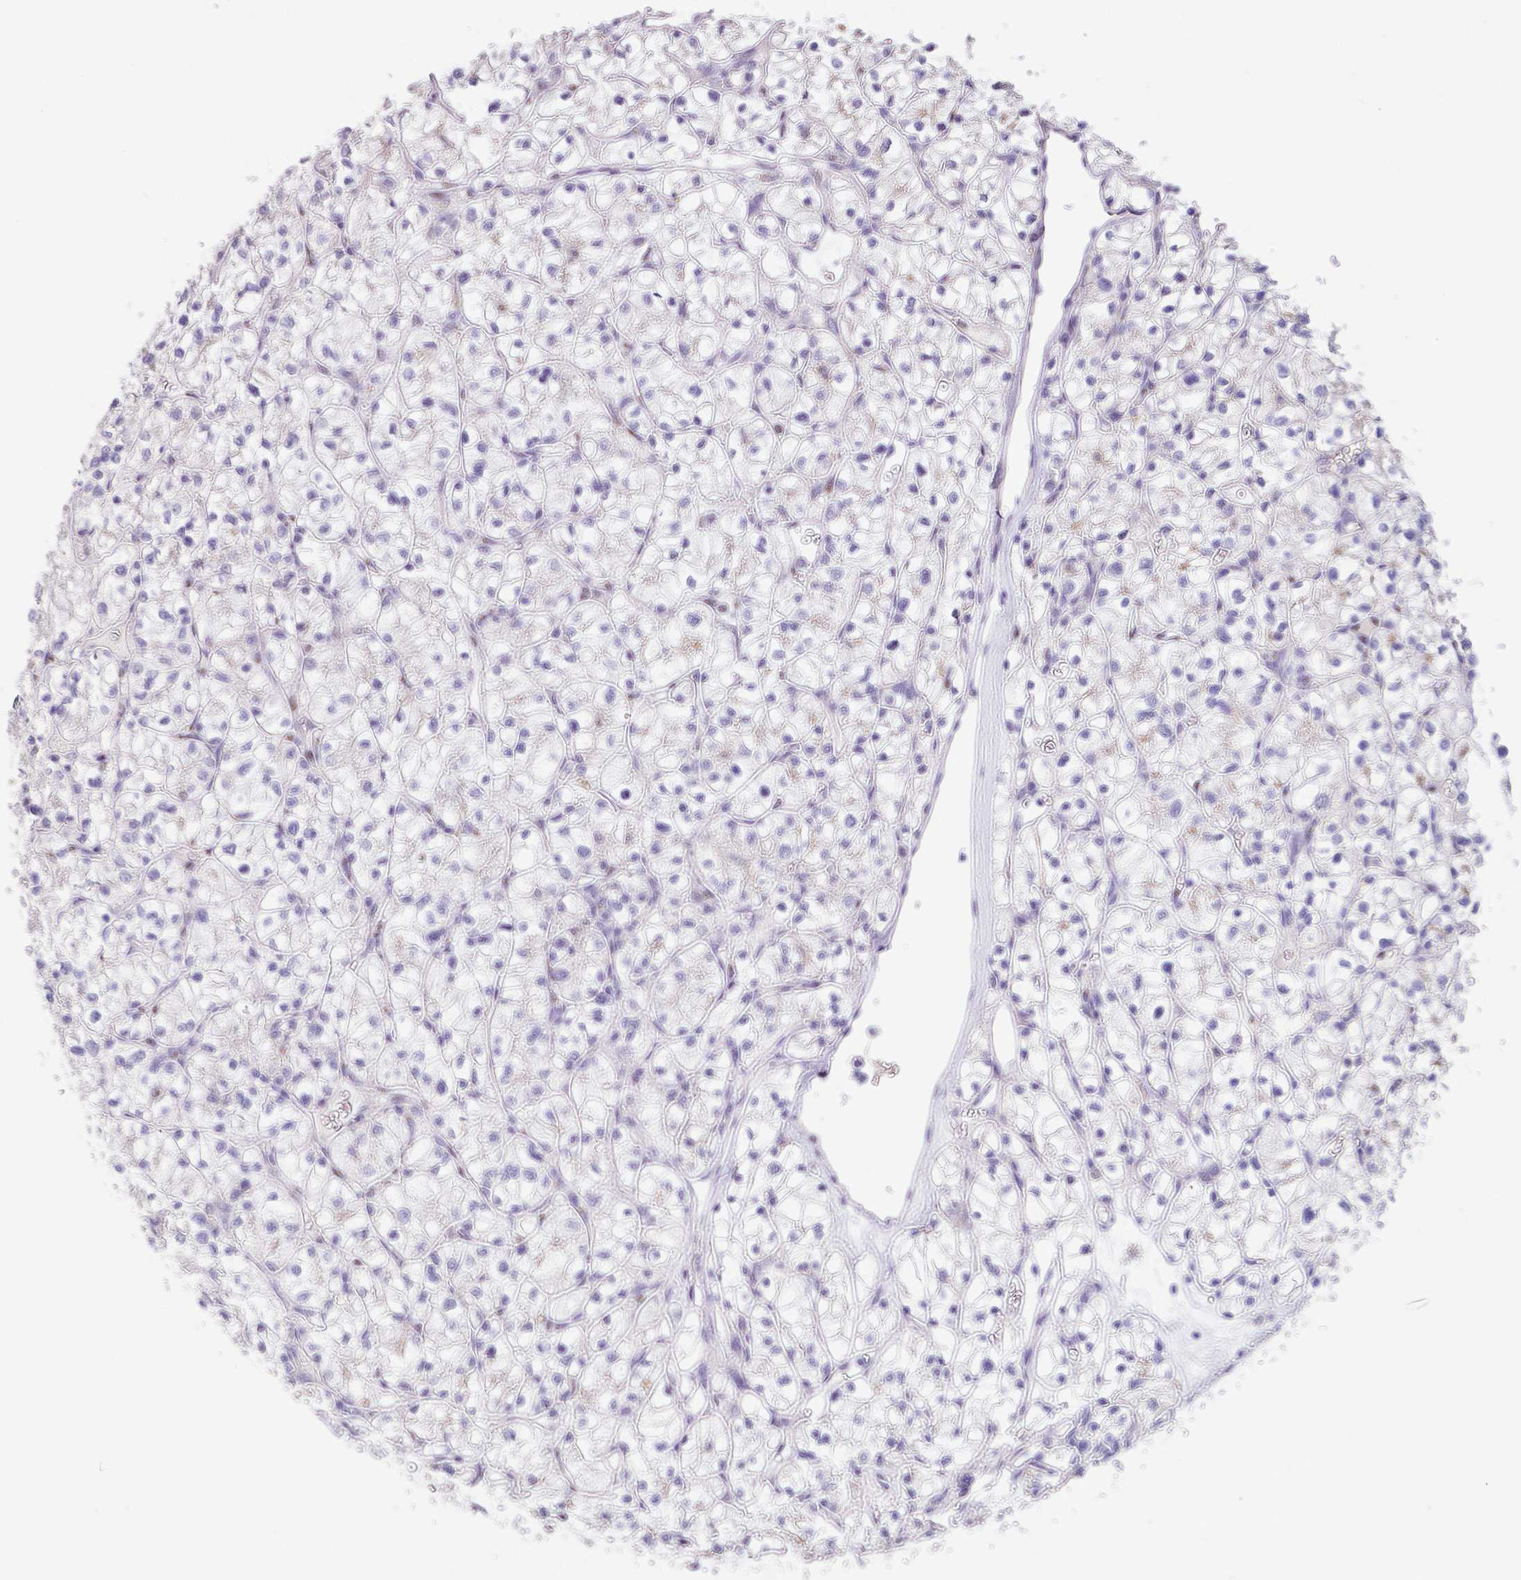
{"staining": {"intensity": "negative", "quantity": "none", "location": "none"}, "tissue": "renal cancer", "cell_type": "Tumor cells", "image_type": "cancer", "snomed": [{"axis": "morphology", "description": "Adenocarcinoma, NOS"}, {"axis": "topography", "description": "Kidney"}], "caption": "The histopathology image exhibits no significant positivity in tumor cells of renal adenocarcinoma.", "gene": "ZG16", "patient": {"sex": "female", "age": 64}}